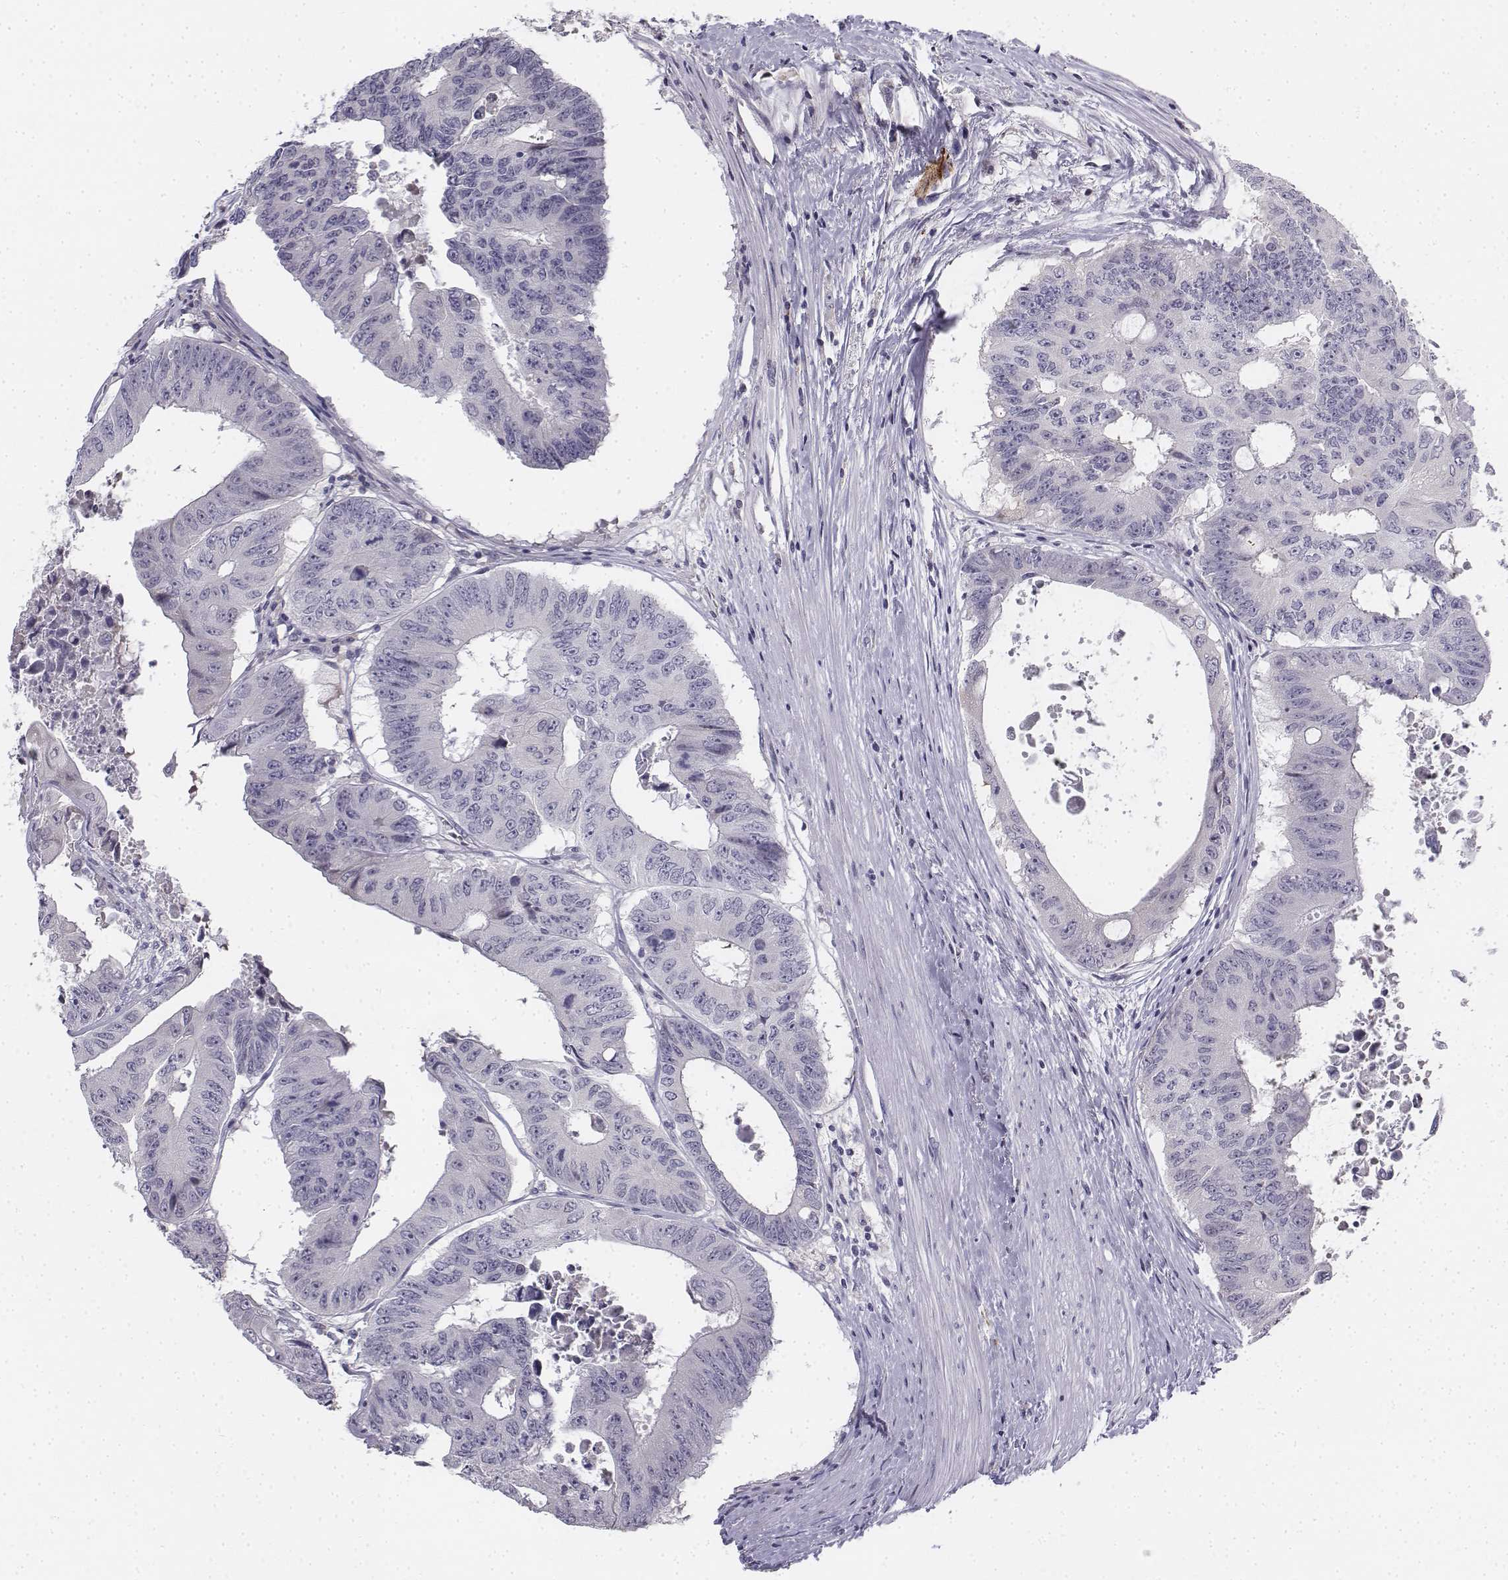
{"staining": {"intensity": "negative", "quantity": "none", "location": "none"}, "tissue": "colorectal cancer", "cell_type": "Tumor cells", "image_type": "cancer", "snomed": [{"axis": "morphology", "description": "Adenocarcinoma, NOS"}, {"axis": "topography", "description": "Rectum"}], "caption": "High power microscopy histopathology image of an immunohistochemistry (IHC) histopathology image of colorectal cancer (adenocarcinoma), revealing no significant staining in tumor cells. (Immunohistochemistry, brightfield microscopy, high magnification).", "gene": "PENK", "patient": {"sex": "male", "age": 59}}